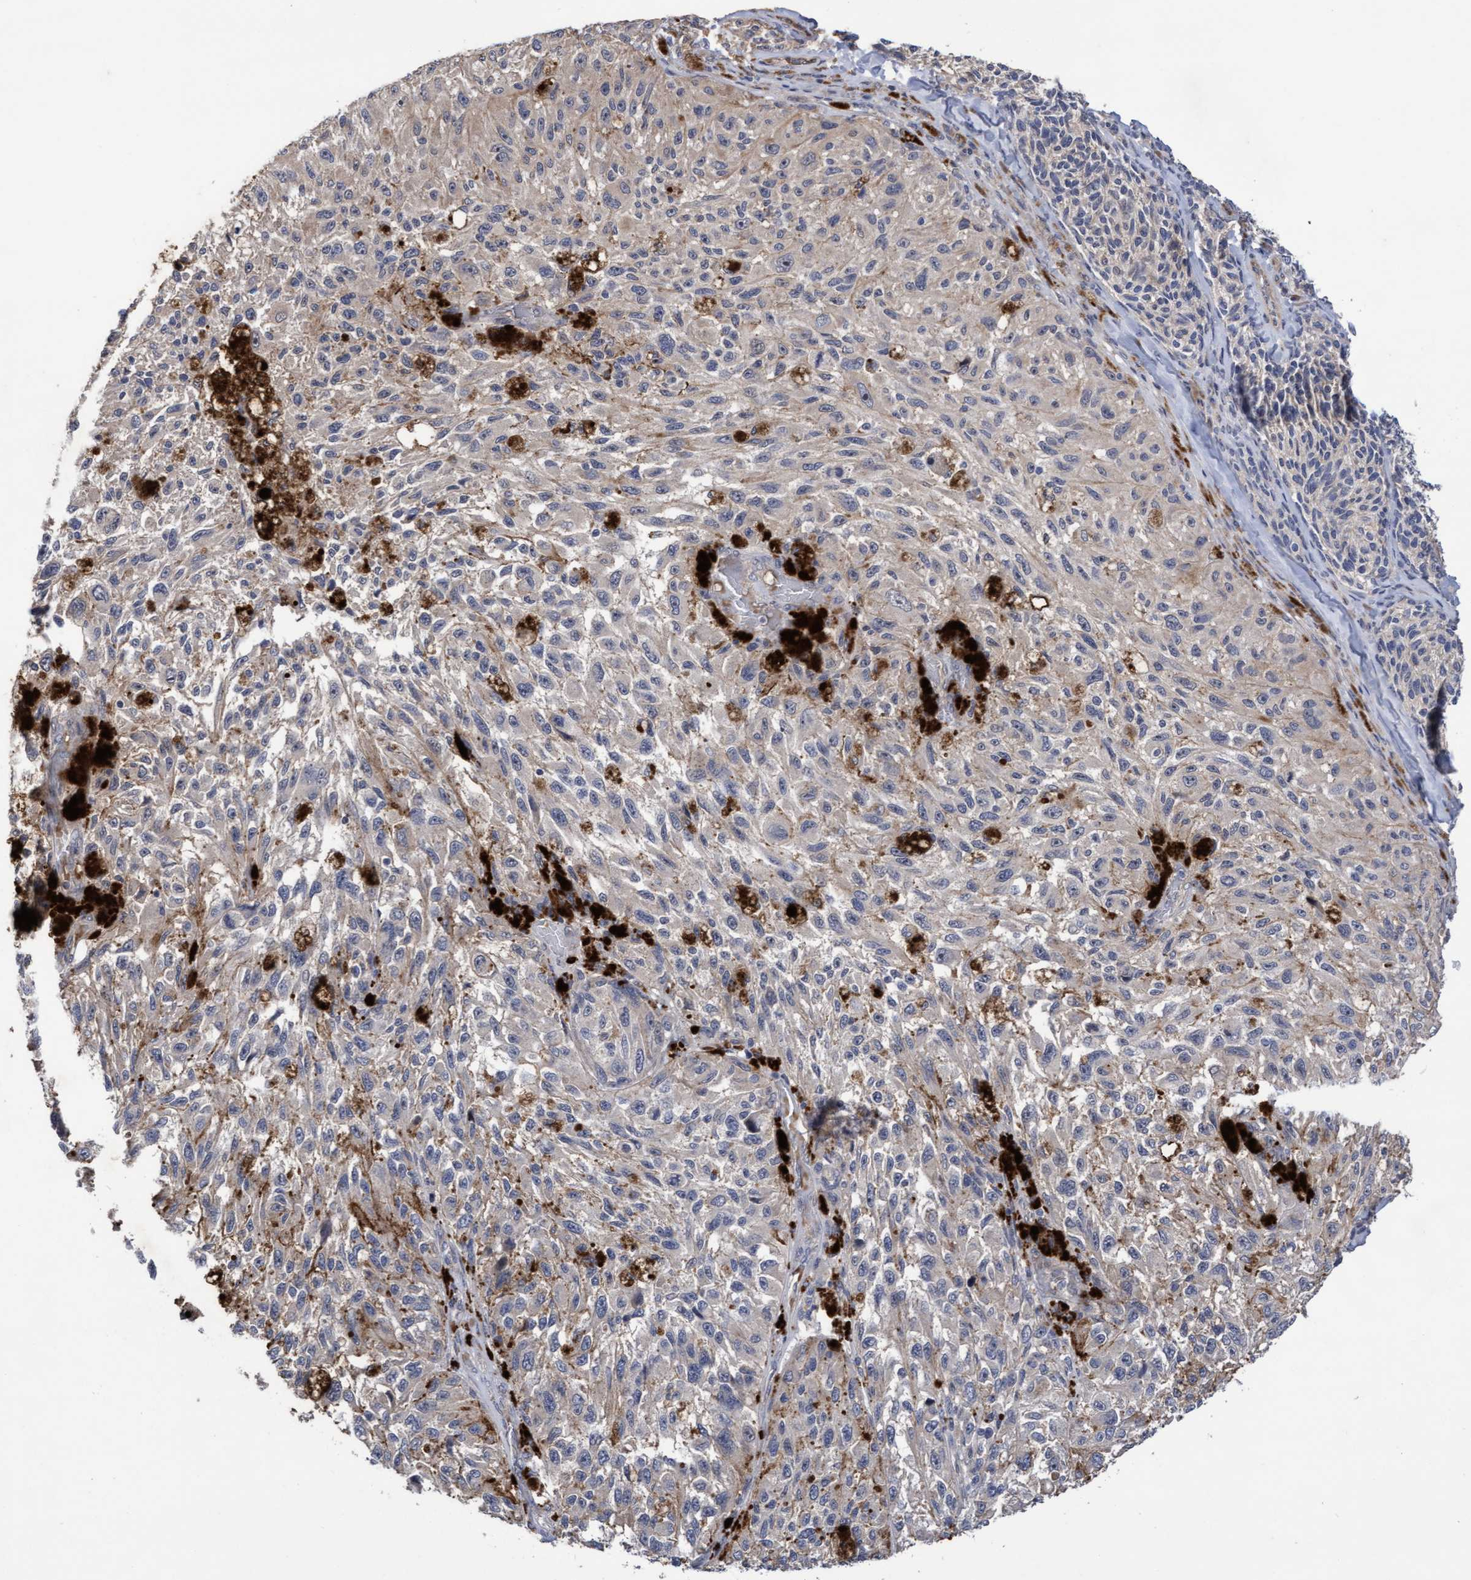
{"staining": {"intensity": "negative", "quantity": "none", "location": "none"}, "tissue": "melanoma", "cell_type": "Tumor cells", "image_type": "cancer", "snomed": [{"axis": "morphology", "description": "Malignant melanoma, NOS"}, {"axis": "topography", "description": "Skin"}], "caption": "Immunohistochemistry (IHC) micrograph of neoplastic tissue: melanoma stained with DAB (3,3'-diaminobenzidine) demonstrates no significant protein expression in tumor cells.", "gene": "COBL", "patient": {"sex": "female", "age": 73}}